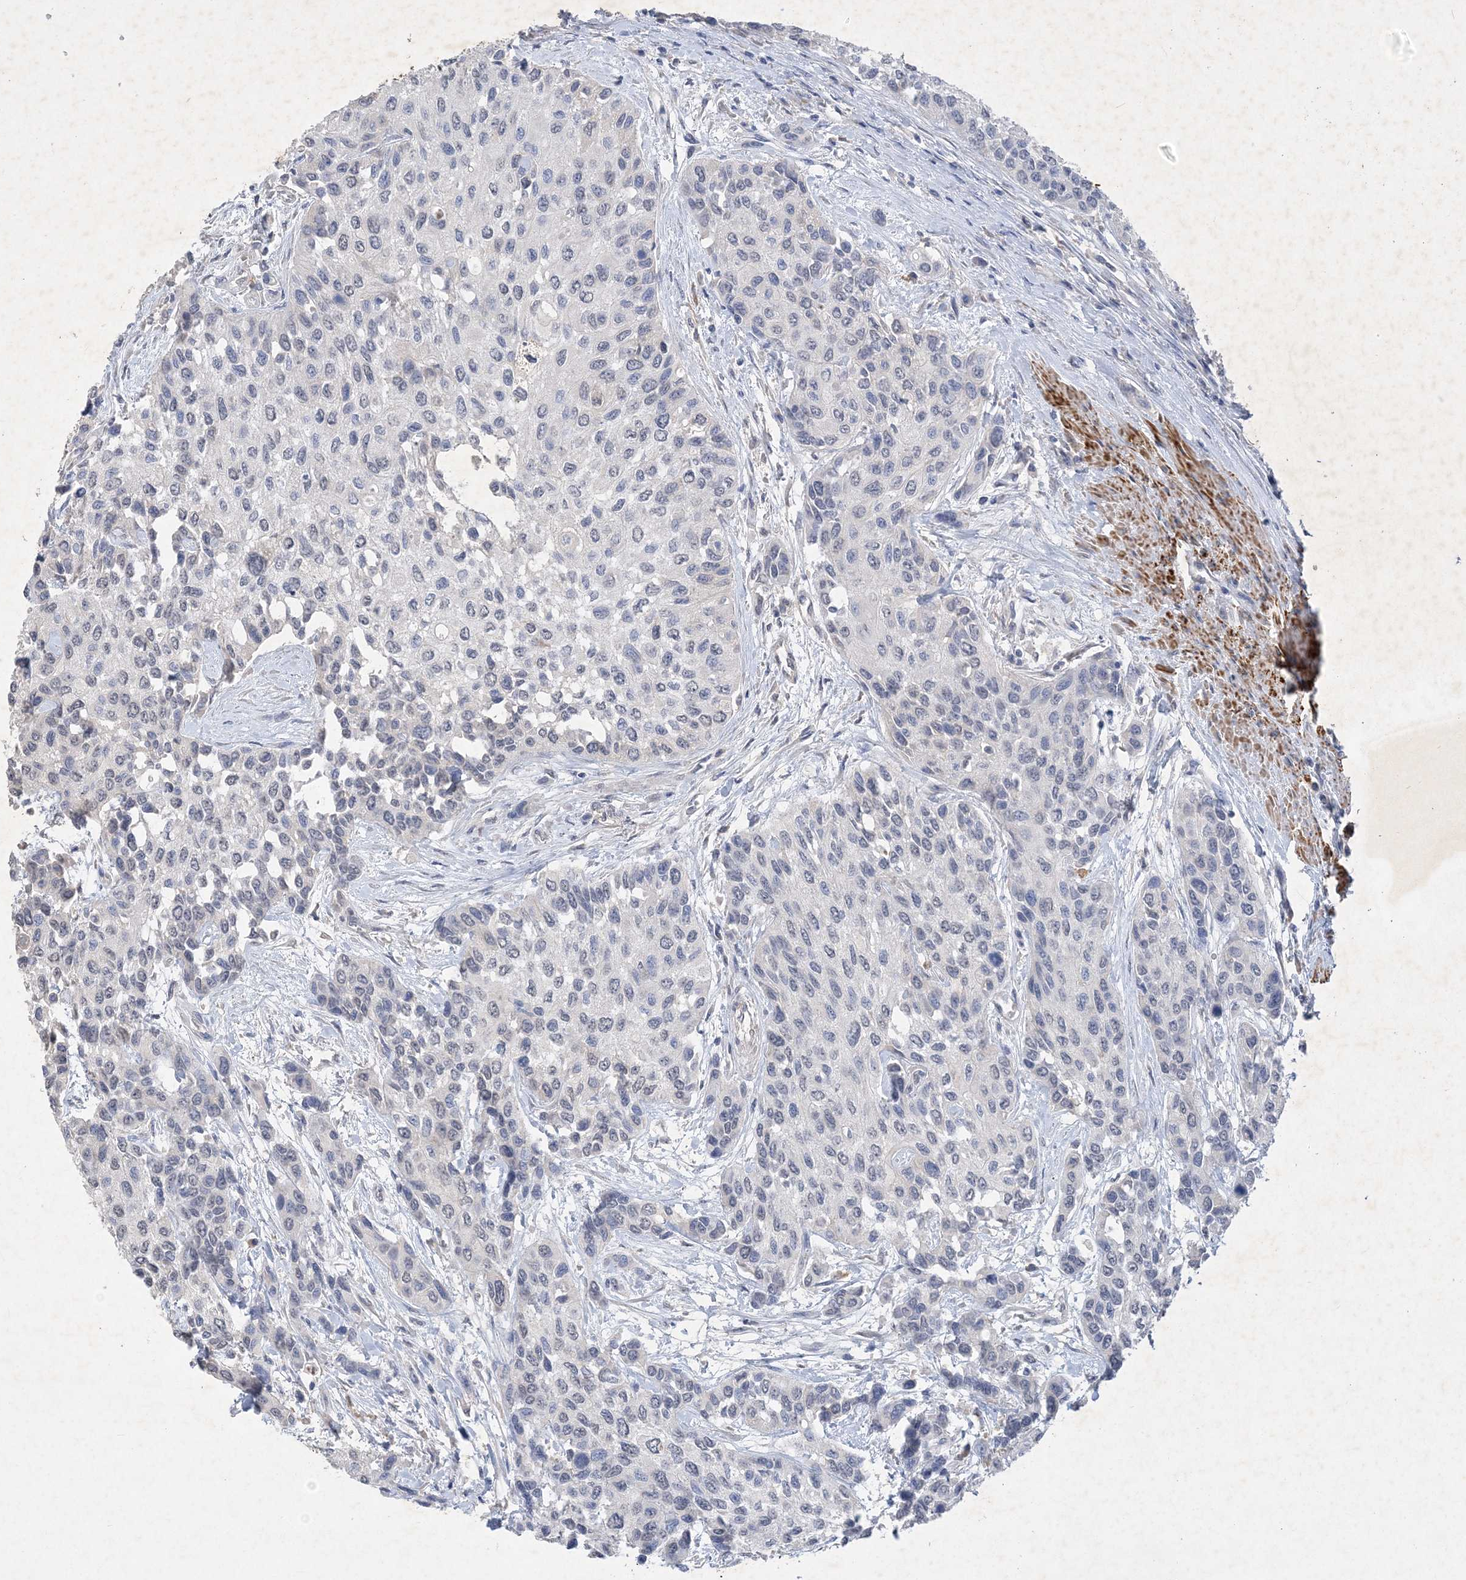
{"staining": {"intensity": "negative", "quantity": "none", "location": "none"}, "tissue": "urothelial cancer", "cell_type": "Tumor cells", "image_type": "cancer", "snomed": [{"axis": "morphology", "description": "Normal tissue, NOS"}, {"axis": "morphology", "description": "Urothelial carcinoma, High grade"}, {"axis": "topography", "description": "Vascular tissue"}, {"axis": "topography", "description": "Urinary bladder"}], "caption": "Human urothelial cancer stained for a protein using immunohistochemistry (IHC) displays no expression in tumor cells.", "gene": "C11orf58", "patient": {"sex": "female", "age": 56}}